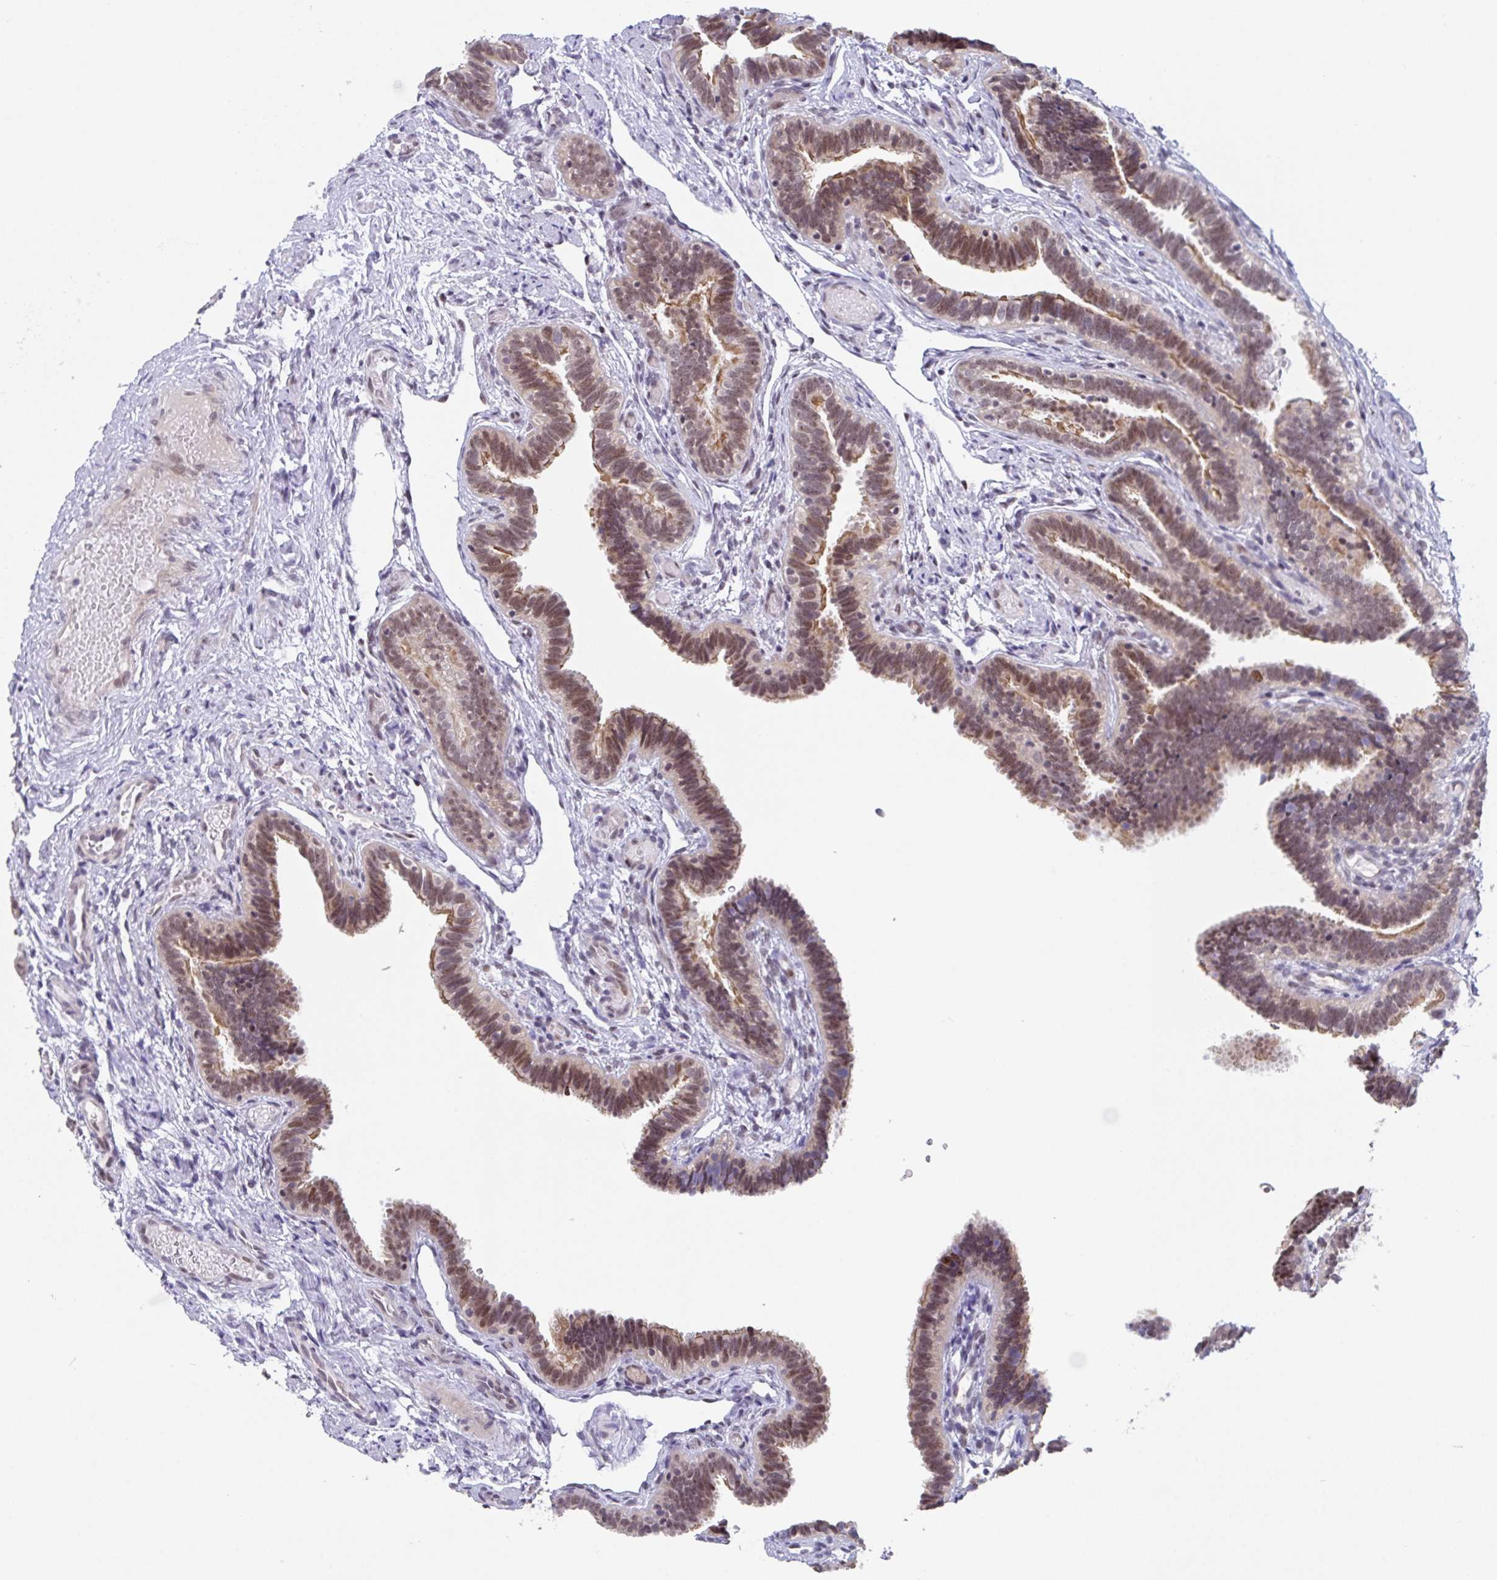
{"staining": {"intensity": "moderate", "quantity": "25%-75%", "location": "cytoplasmic/membranous,nuclear"}, "tissue": "fallopian tube", "cell_type": "Glandular cells", "image_type": "normal", "snomed": [{"axis": "morphology", "description": "Normal tissue, NOS"}, {"axis": "topography", "description": "Fallopian tube"}], "caption": "An immunohistochemistry histopathology image of benign tissue is shown. Protein staining in brown highlights moderate cytoplasmic/membranous,nuclear positivity in fallopian tube within glandular cells.", "gene": "RBM18", "patient": {"sex": "female", "age": 37}}